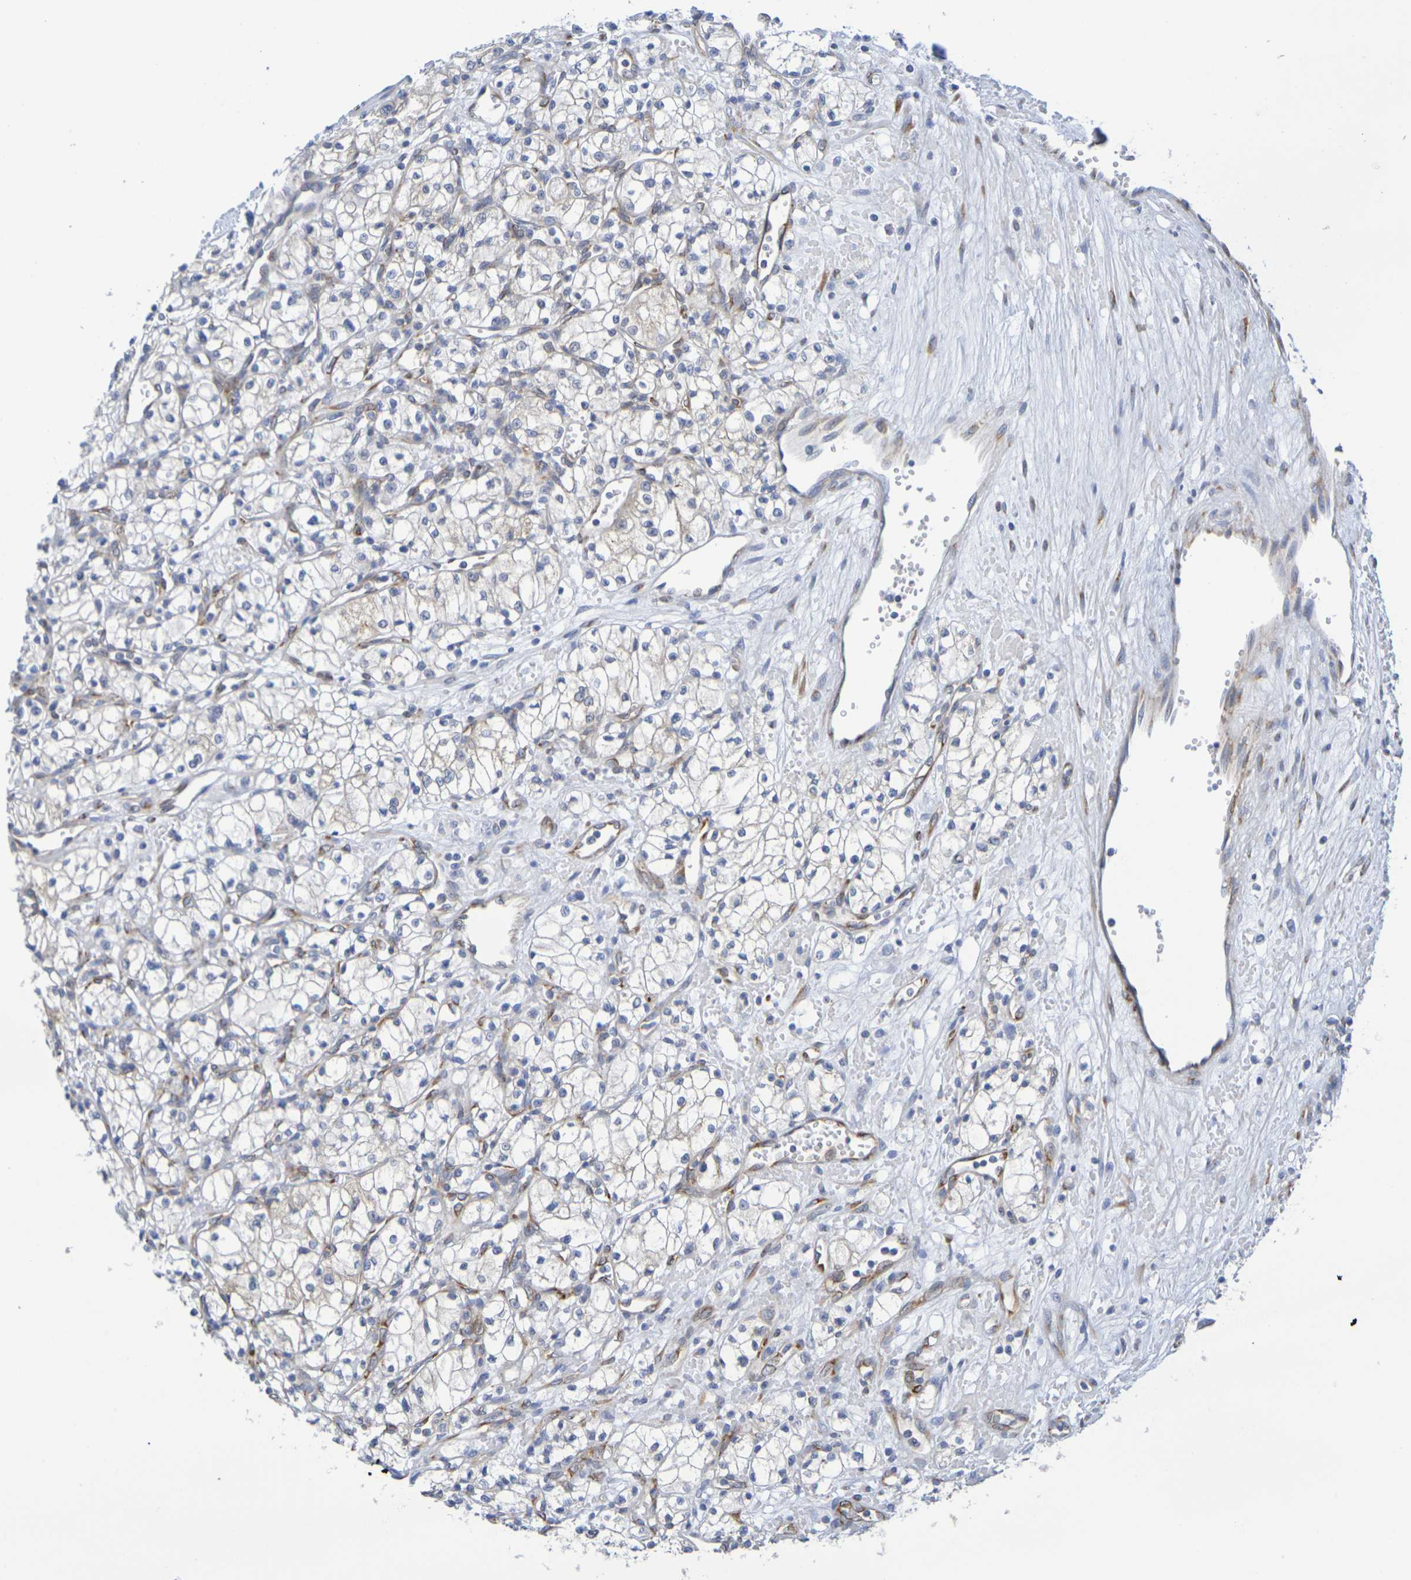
{"staining": {"intensity": "weak", "quantity": "<25%", "location": "cytoplasmic/membranous"}, "tissue": "renal cancer", "cell_type": "Tumor cells", "image_type": "cancer", "snomed": [{"axis": "morphology", "description": "Normal tissue, NOS"}, {"axis": "morphology", "description": "Adenocarcinoma, NOS"}, {"axis": "topography", "description": "Kidney"}], "caption": "Immunohistochemical staining of human adenocarcinoma (renal) shows no significant staining in tumor cells.", "gene": "TMCC3", "patient": {"sex": "male", "age": 59}}